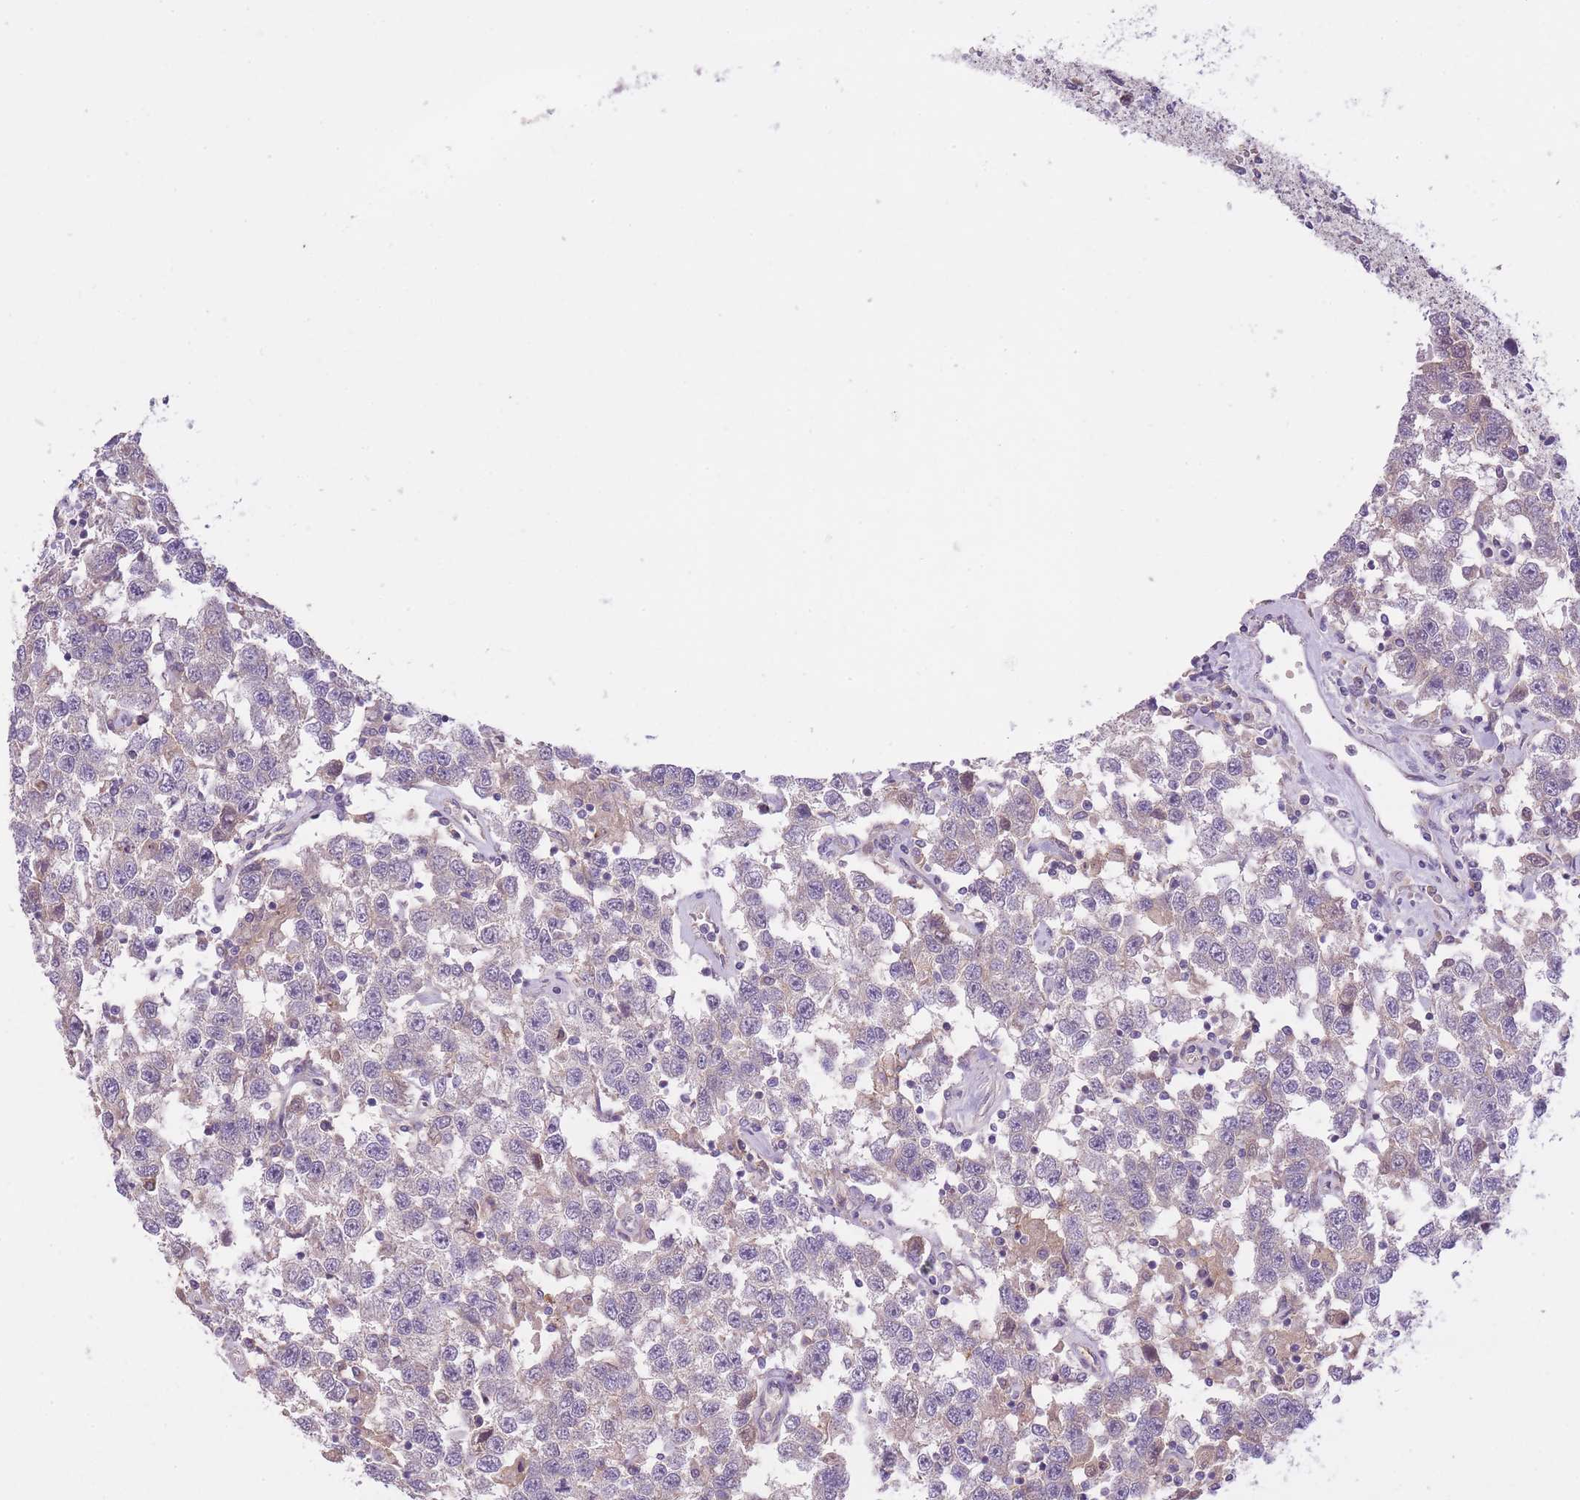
{"staining": {"intensity": "negative", "quantity": "none", "location": "none"}, "tissue": "testis cancer", "cell_type": "Tumor cells", "image_type": "cancer", "snomed": [{"axis": "morphology", "description": "Seminoma, NOS"}, {"axis": "topography", "description": "Testis"}], "caption": "A high-resolution micrograph shows immunohistochemistry (IHC) staining of seminoma (testis), which displays no significant staining in tumor cells.", "gene": "REV1", "patient": {"sex": "male", "age": 41}}